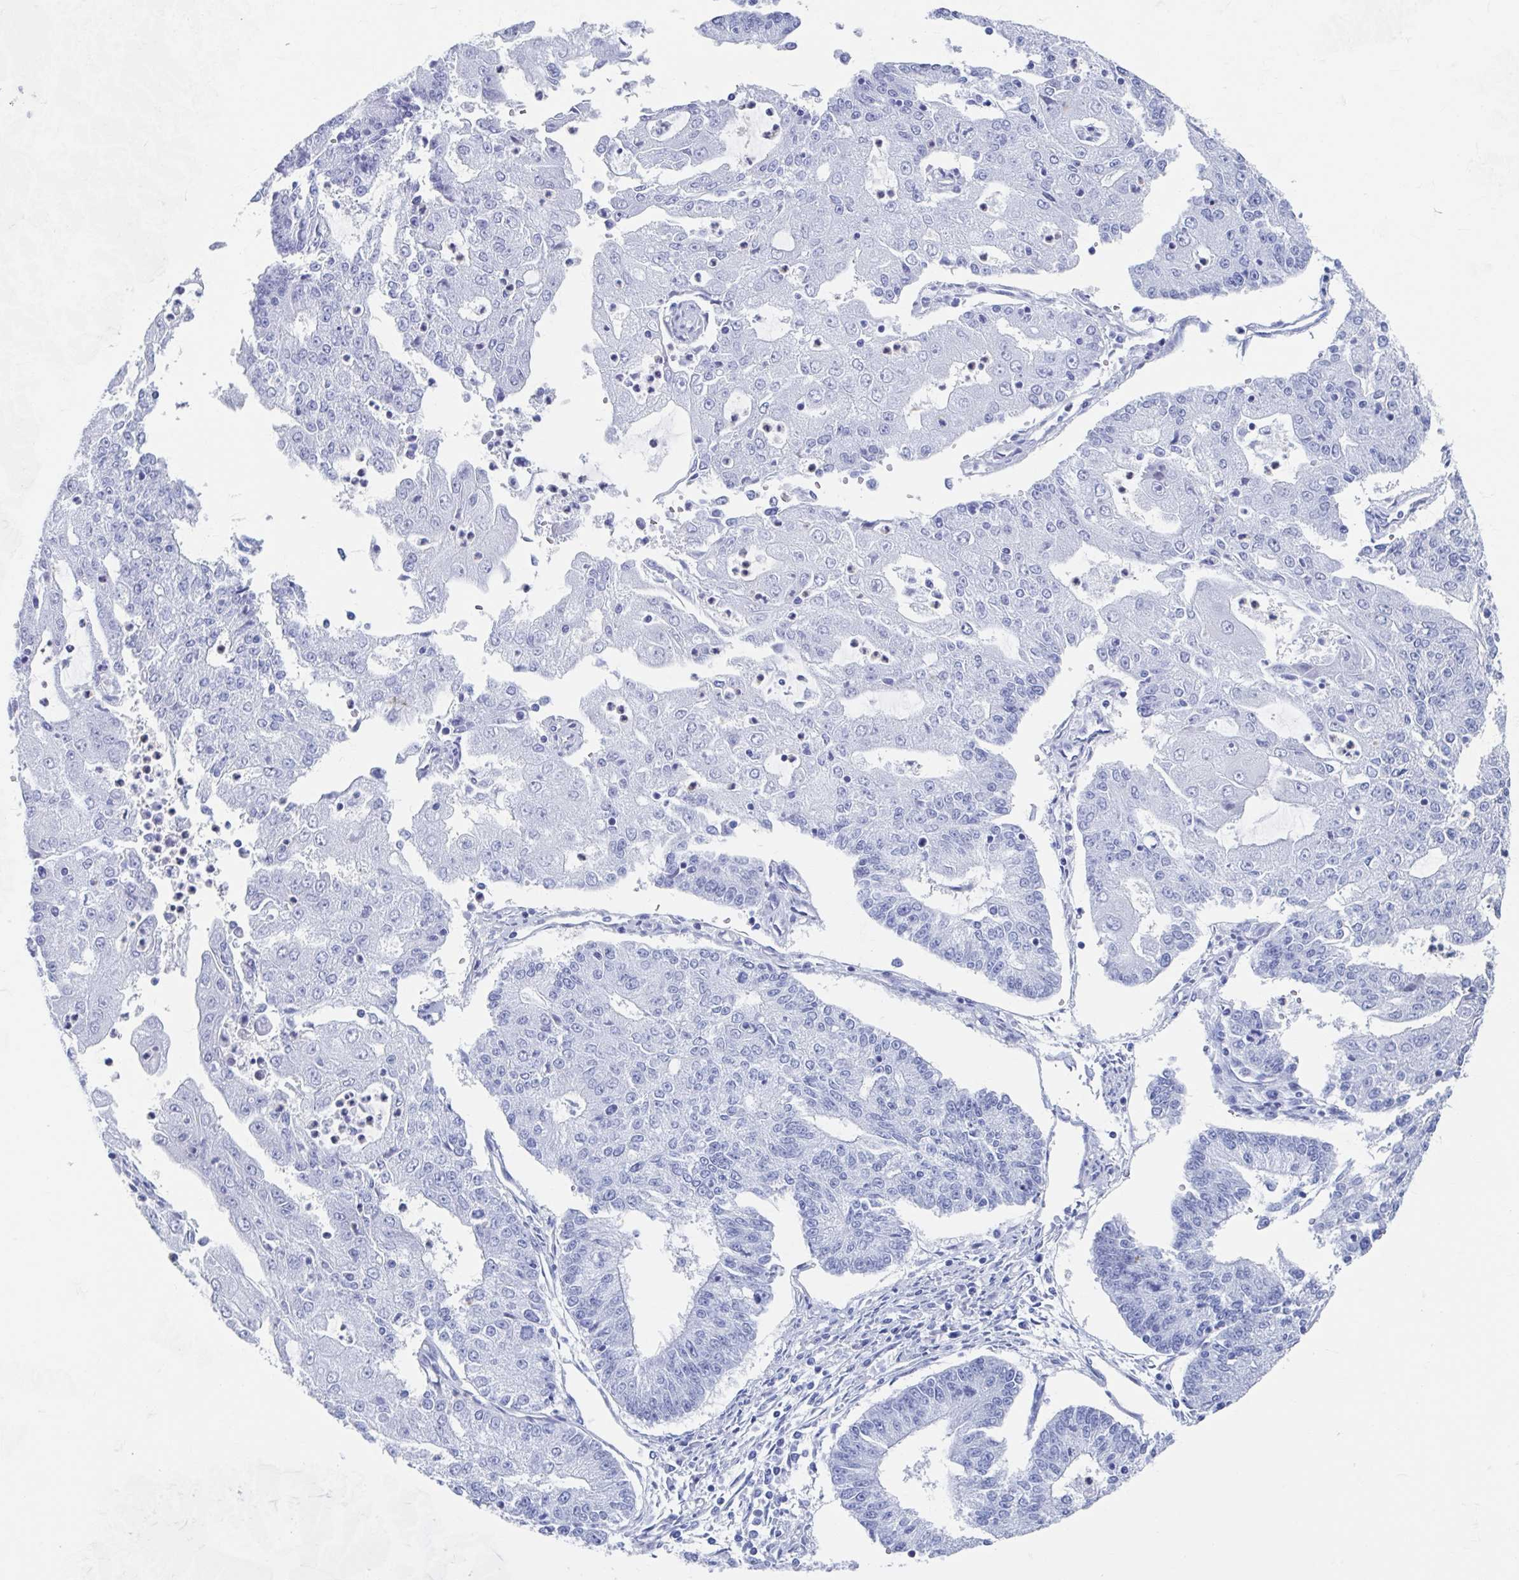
{"staining": {"intensity": "negative", "quantity": "none", "location": "none"}, "tissue": "endometrial cancer", "cell_type": "Tumor cells", "image_type": "cancer", "snomed": [{"axis": "morphology", "description": "Adenocarcinoma, NOS"}, {"axis": "topography", "description": "Endometrium"}], "caption": "This micrograph is of adenocarcinoma (endometrial) stained with IHC to label a protein in brown with the nuclei are counter-stained blue. There is no expression in tumor cells.", "gene": "C10orf53", "patient": {"sex": "female", "age": 56}}